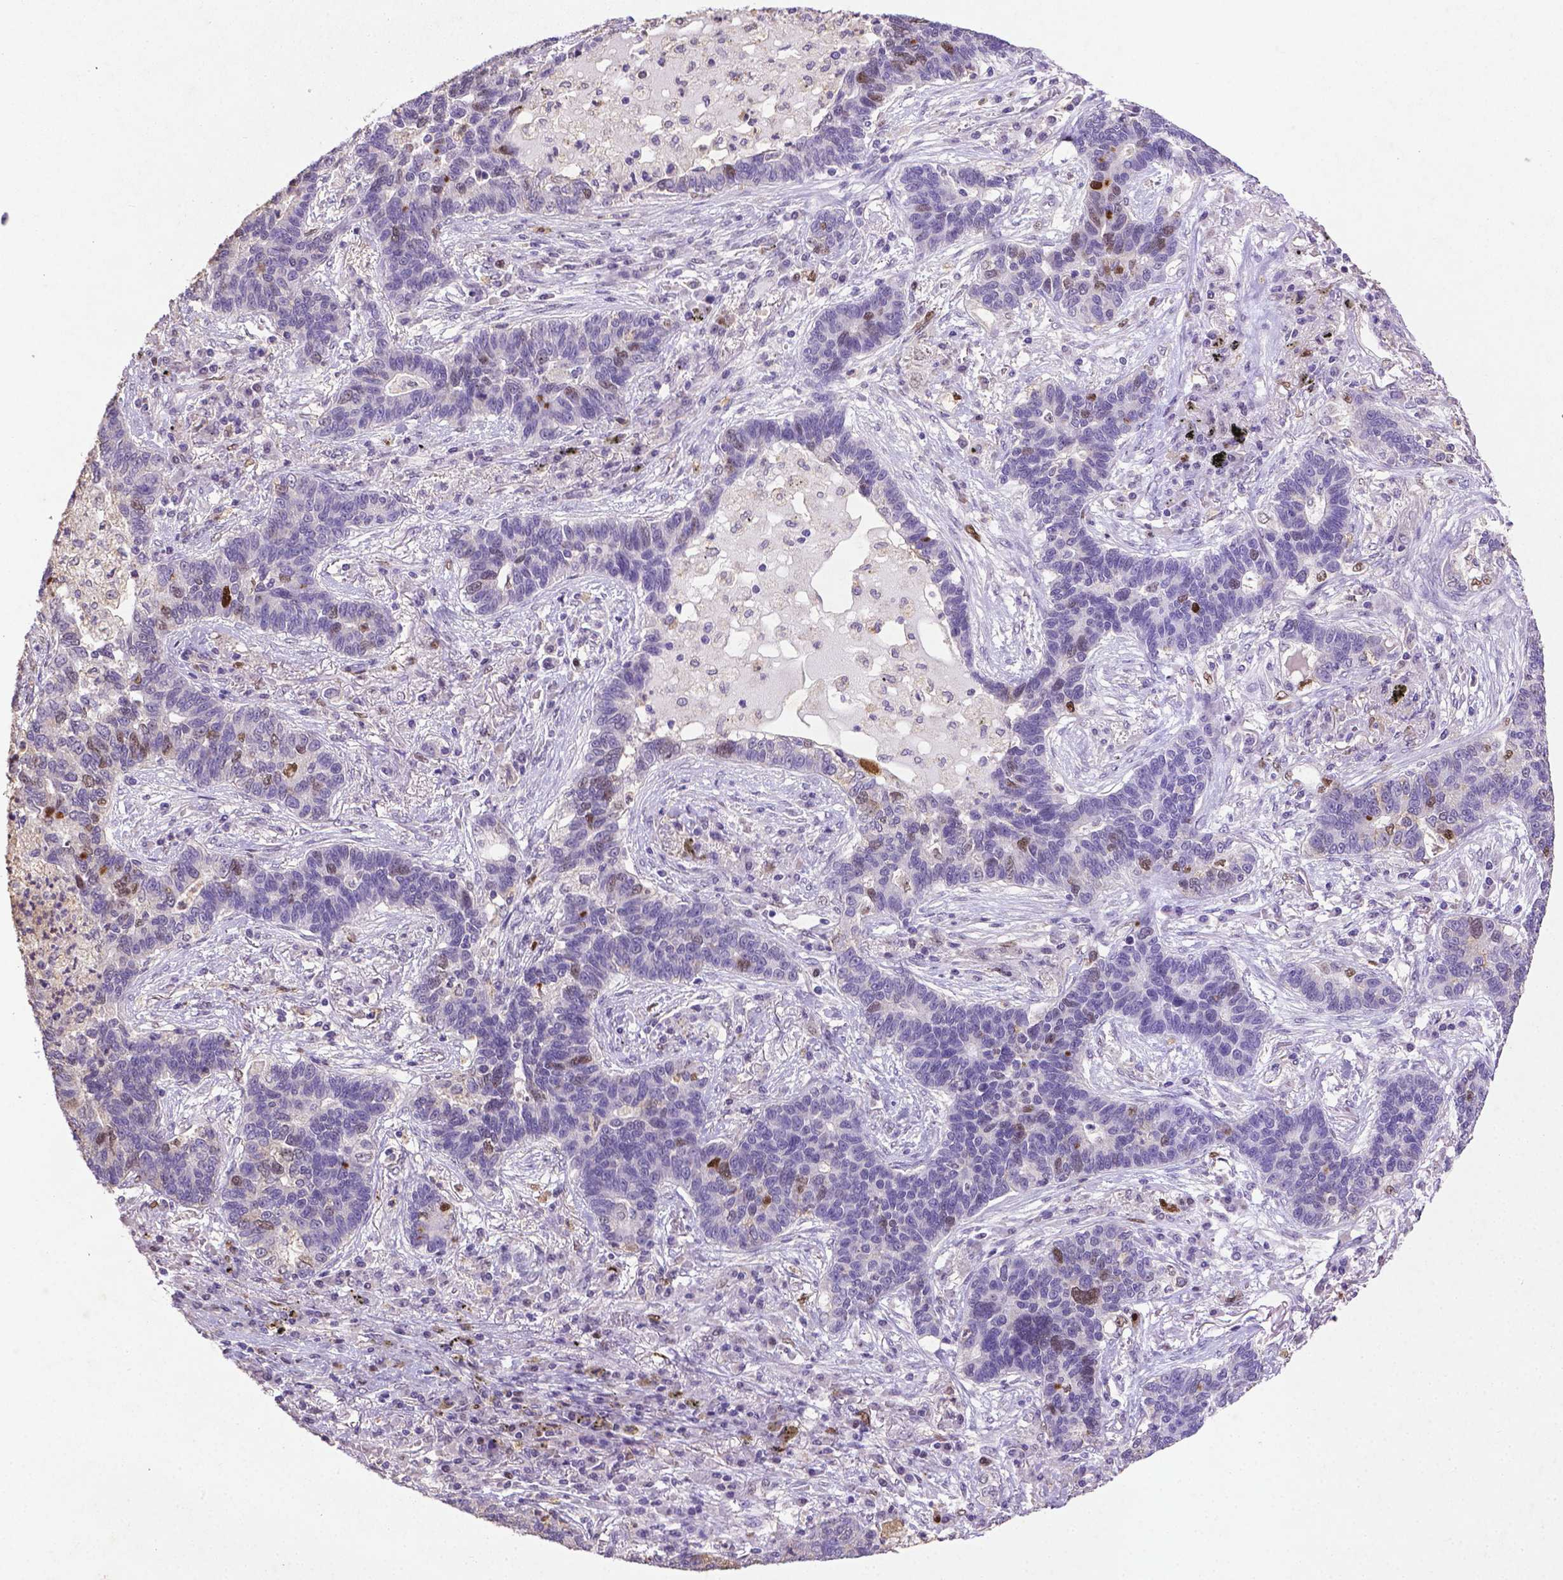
{"staining": {"intensity": "moderate", "quantity": "<25%", "location": "nuclear"}, "tissue": "lung cancer", "cell_type": "Tumor cells", "image_type": "cancer", "snomed": [{"axis": "morphology", "description": "Adenocarcinoma, NOS"}, {"axis": "topography", "description": "Lung"}], "caption": "The image reveals immunohistochemical staining of lung cancer (adenocarcinoma). There is moderate nuclear positivity is seen in about <25% of tumor cells.", "gene": "CDKN1A", "patient": {"sex": "female", "age": 57}}